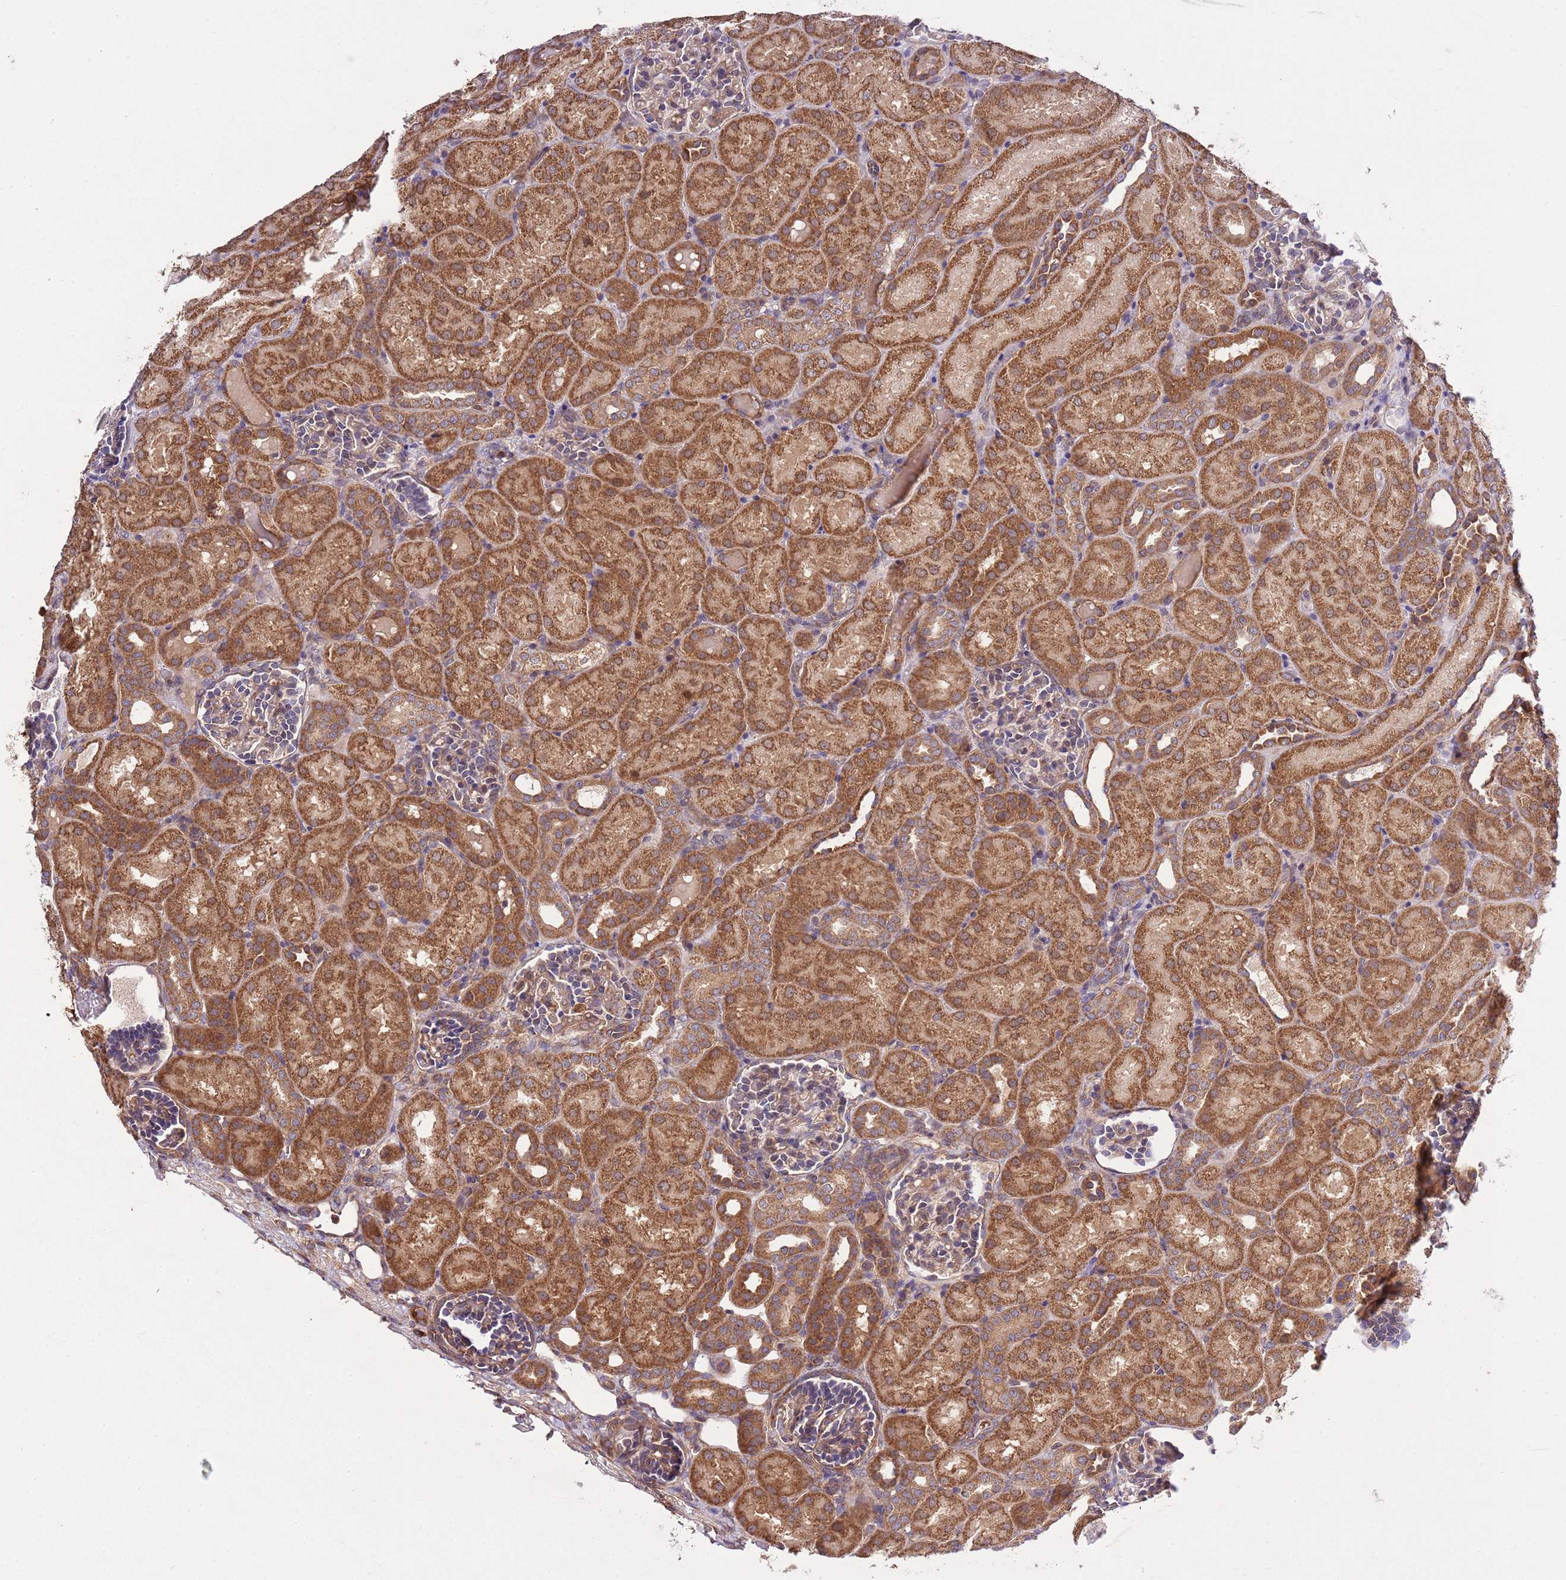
{"staining": {"intensity": "moderate", "quantity": ">75%", "location": "cytoplasmic/membranous"}, "tissue": "kidney", "cell_type": "Cells in glomeruli", "image_type": "normal", "snomed": [{"axis": "morphology", "description": "Normal tissue, NOS"}, {"axis": "topography", "description": "Kidney"}], "caption": "The immunohistochemical stain highlights moderate cytoplasmic/membranous staining in cells in glomeruli of normal kidney. The protein is shown in brown color, while the nuclei are stained blue.", "gene": "MFNG", "patient": {"sex": "male", "age": 1}}